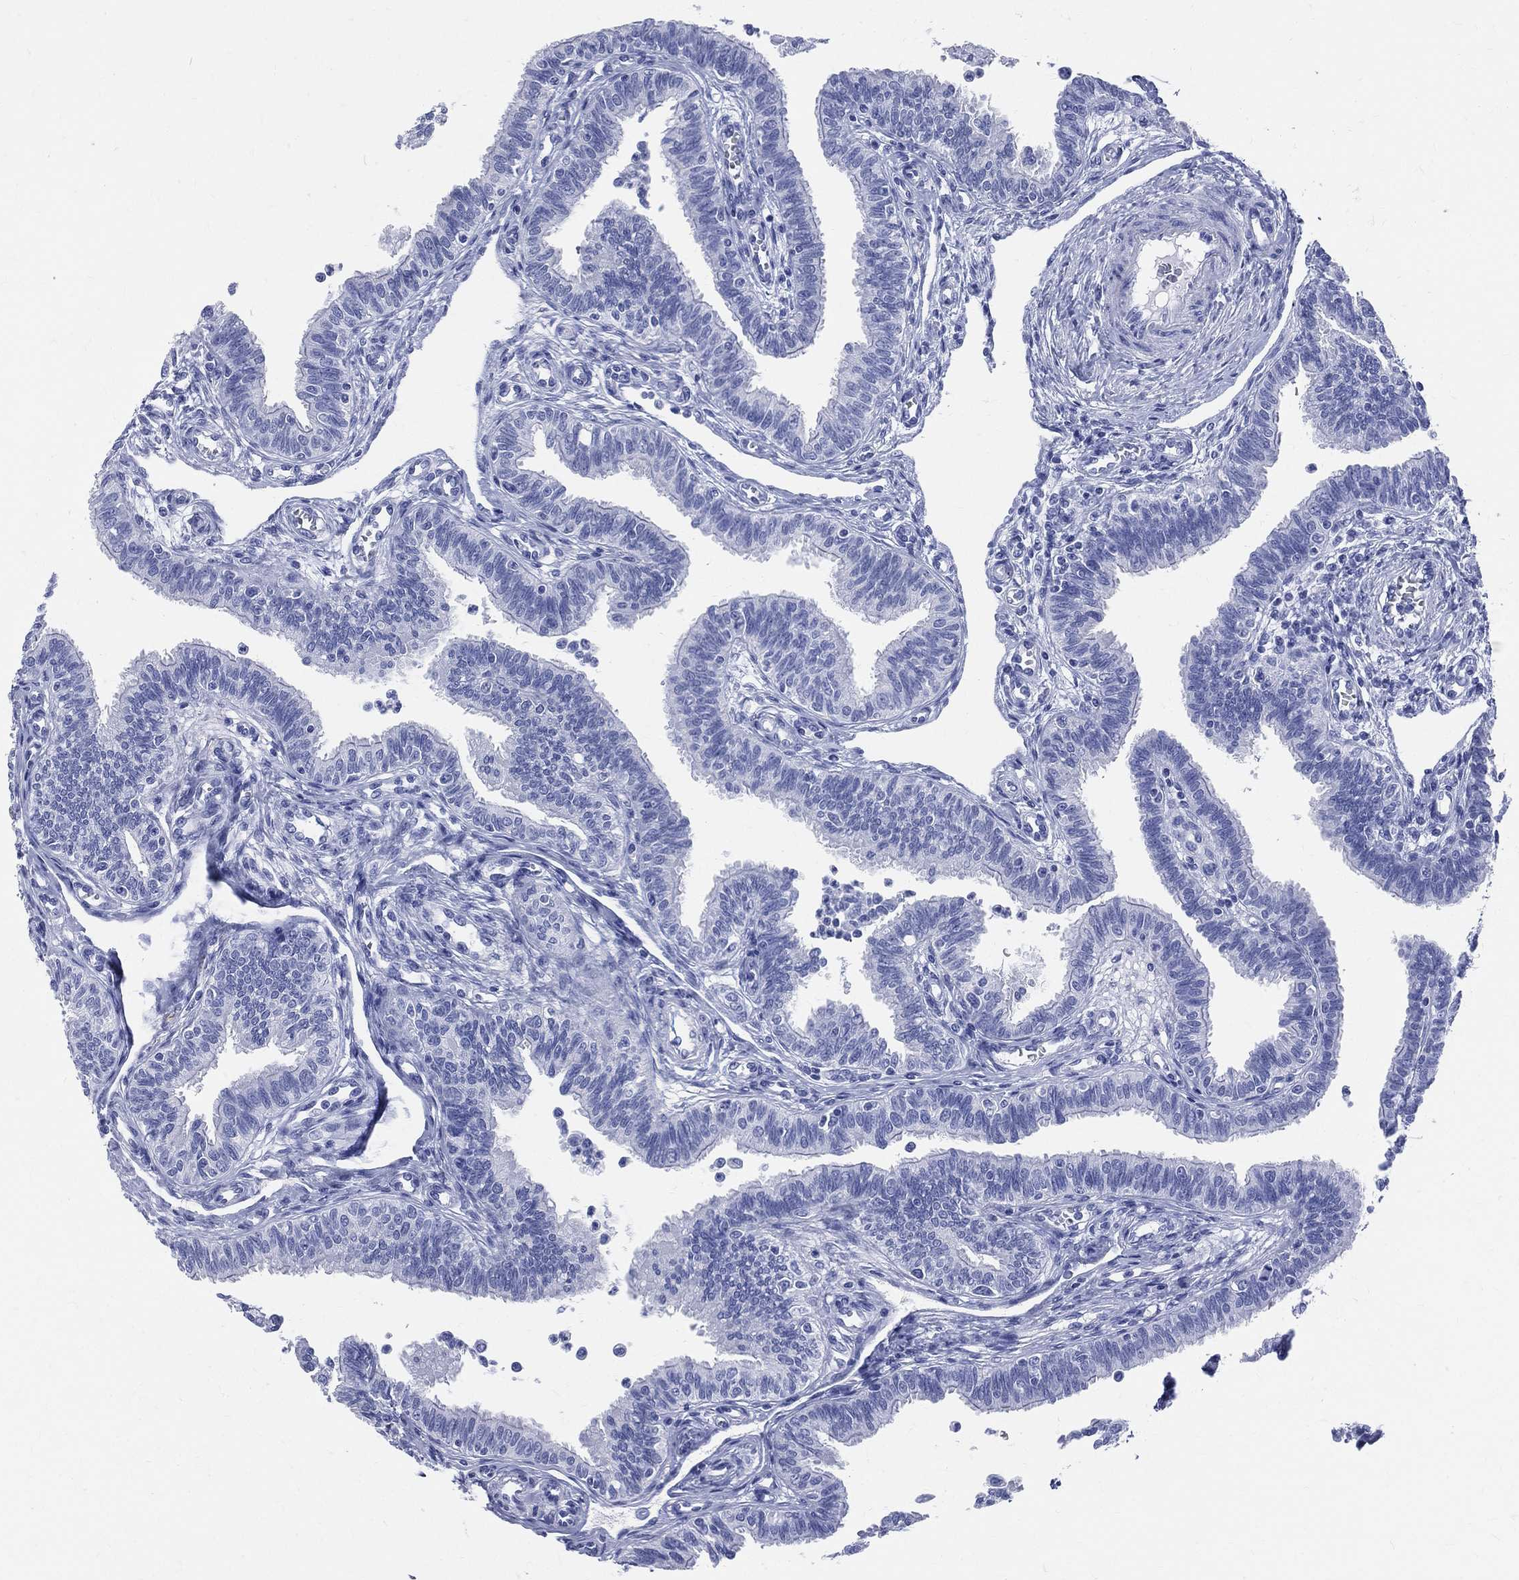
{"staining": {"intensity": "negative", "quantity": "none", "location": "none"}, "tissue": "fallopian tube", "cell_type": "Glandular cells", "image_type": "normal", "snomed": [{"axis": "morphology", "description": "Normal tissue, NOS"}, {"axis": "topography", "description": "Fallopian tube"}], "caption": "Immunohistochemistry (IHC) photomicrograph of normal human fallopian tube stained for a protein (brown), which demonstrates no staining in glandular cells.", "gene": "SYP", "patient": {"sex": "female", "age": 36}}